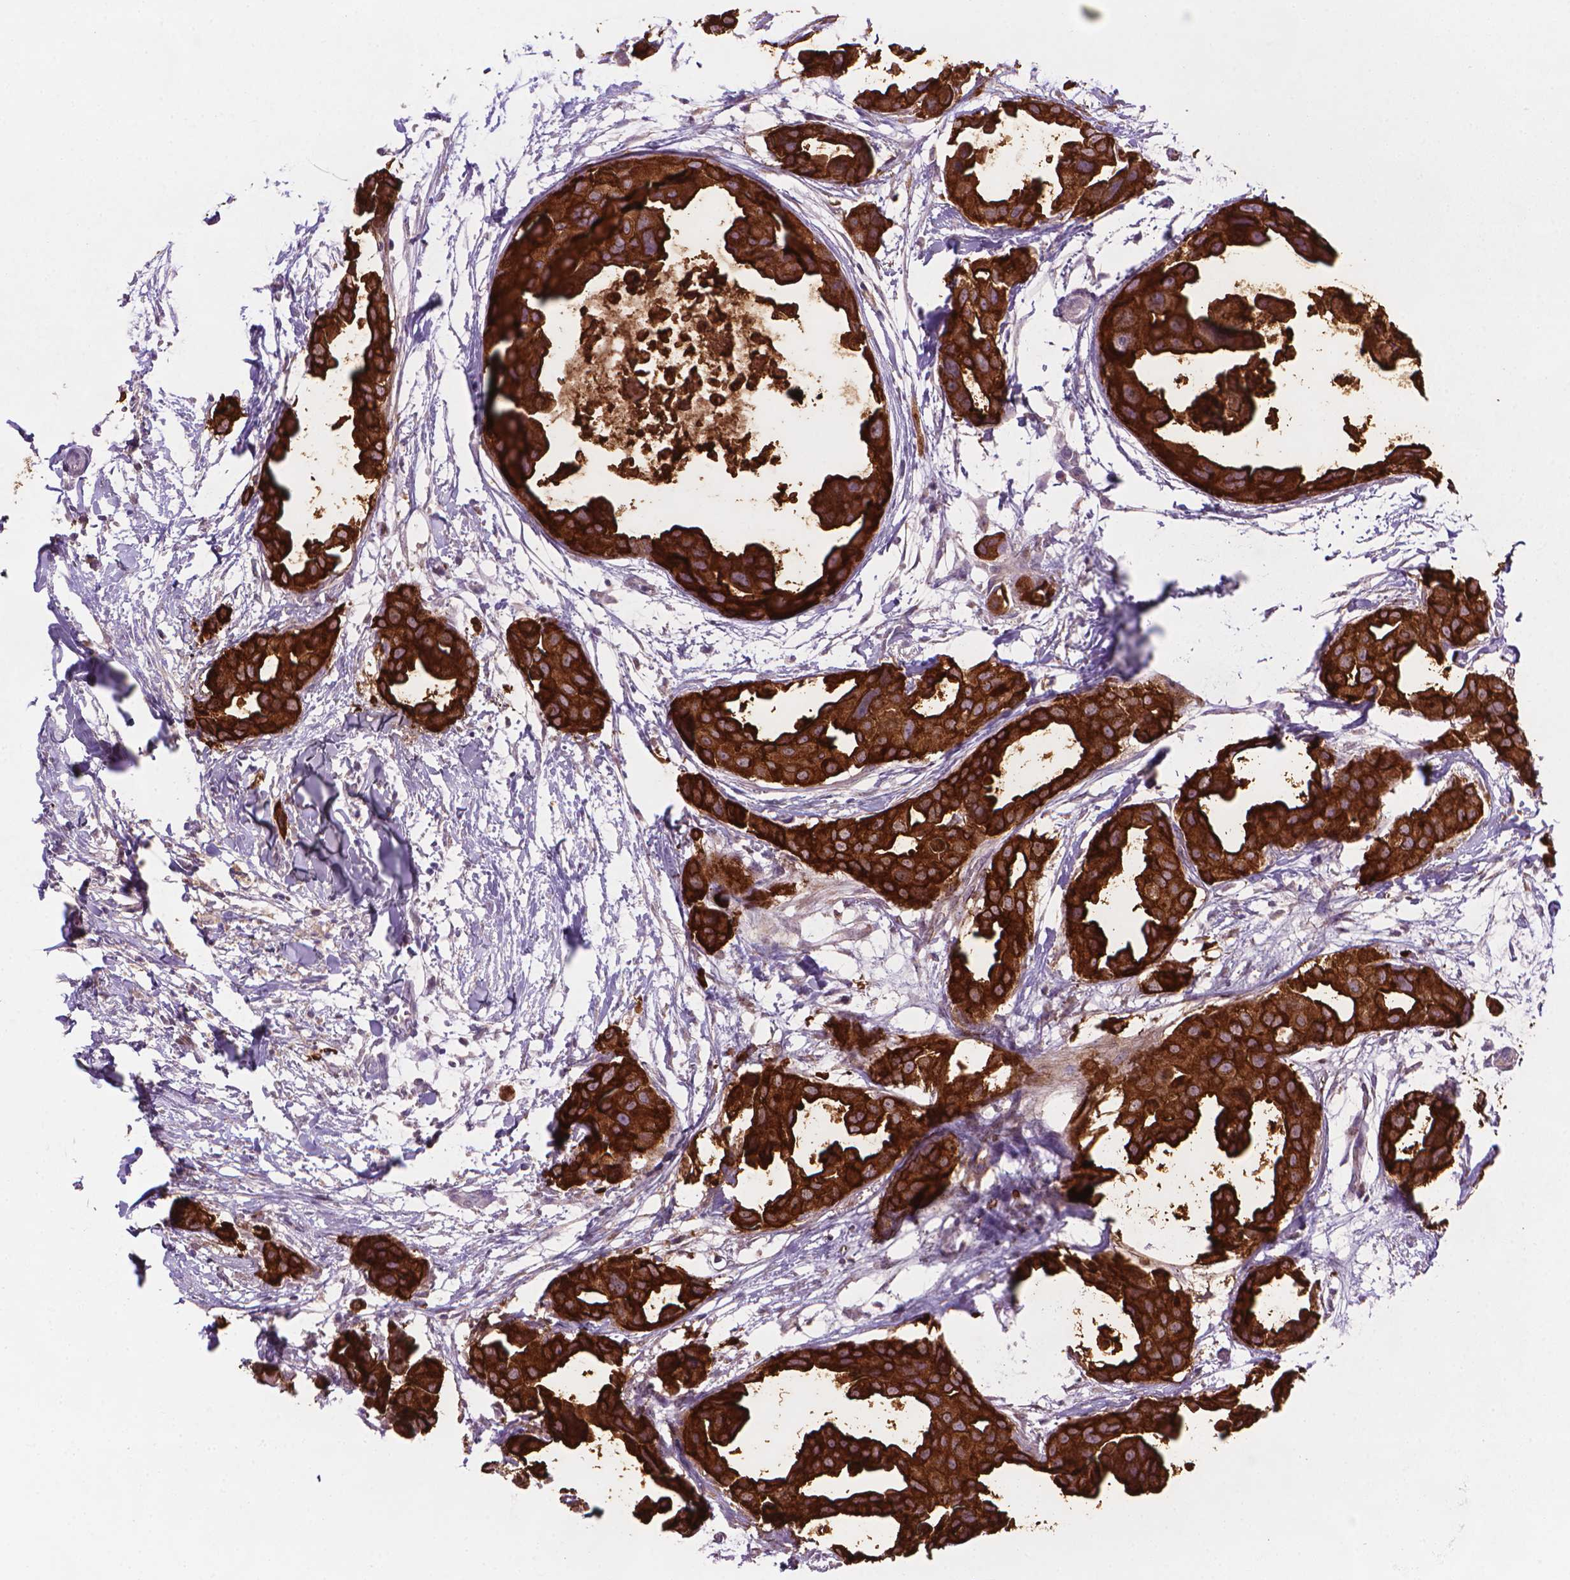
{"staining": {"intensity": "strong", "quantity": ">75%", "location": "cytoplasmic/membranous"}, "tissue": "breast cancer", "cell_type": "Tumor cells", "image_type": "cancer", "snomed": [{"axis": "morphology", "description": "Duct carcinoma"}, {"axis": "topography", "description": "Breast"}], "caption": "Human breast cancer stained with a brown dye demonstrates strong cytoplasmic/membranous positive positivity in approximately >75% of tumor cells.", "gene": "MUC1", "patient": {"sex": "female", "age": 38}}